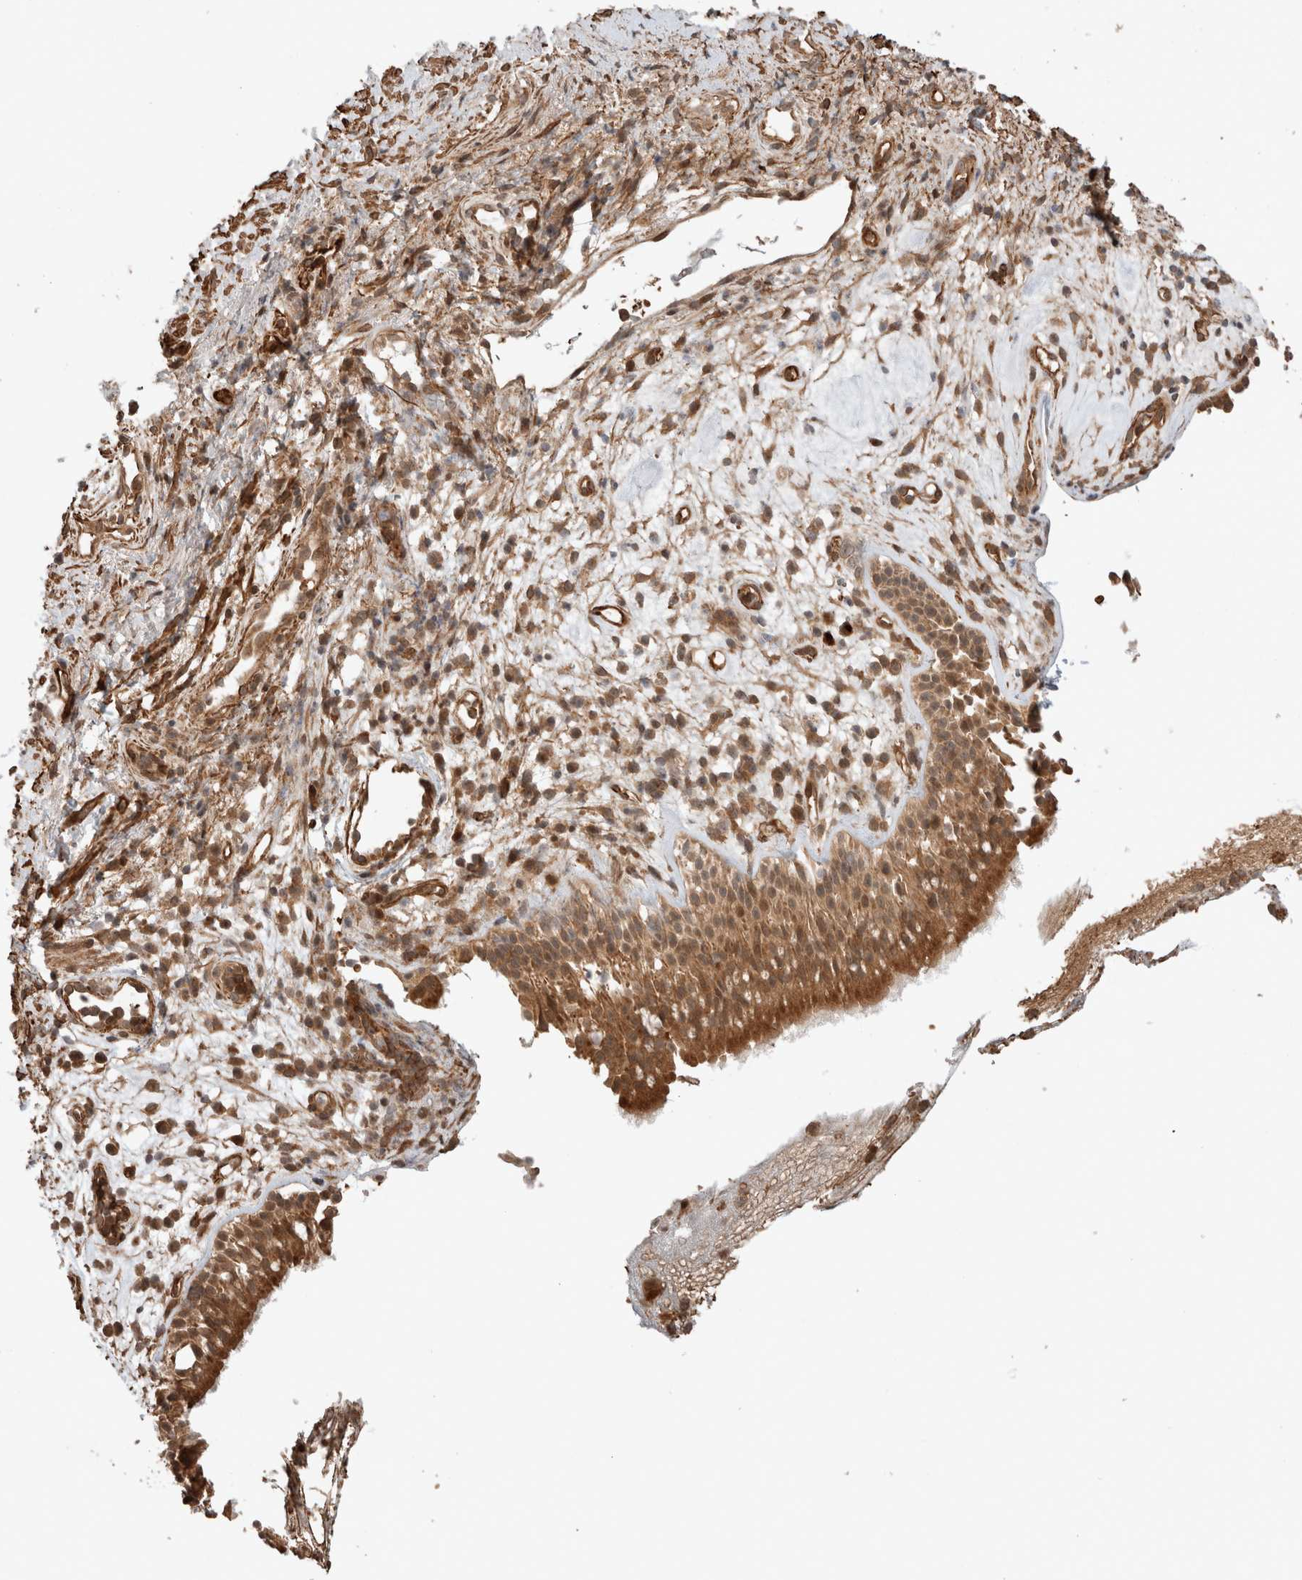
{"staining": {"intensity": "moderate", "quantity": ">75%", "location": "cytoplasmic/membranous"}, "tissue": "nasopharynx", "cell_type": "Respiratory epithelial cells", "image_type": "normal", "snomed": [{"axis": "morphology", "description": "Normal tissue, NOS"}, {"axis": "morphology", "description": "Inflammation, NOS"}, {"axis": "topography", "description": "Nasopharynx"}], "caption": "High-power microscopy captured an immunohistochemistry (IHC) micrograph of benign nasopharynx, revealing moderate cytoplasmic/membranous staining in about >75% of respiratory epithelial cells.", "gene": "ZNF649", "patient": {"sex": "male", "age": 54}}